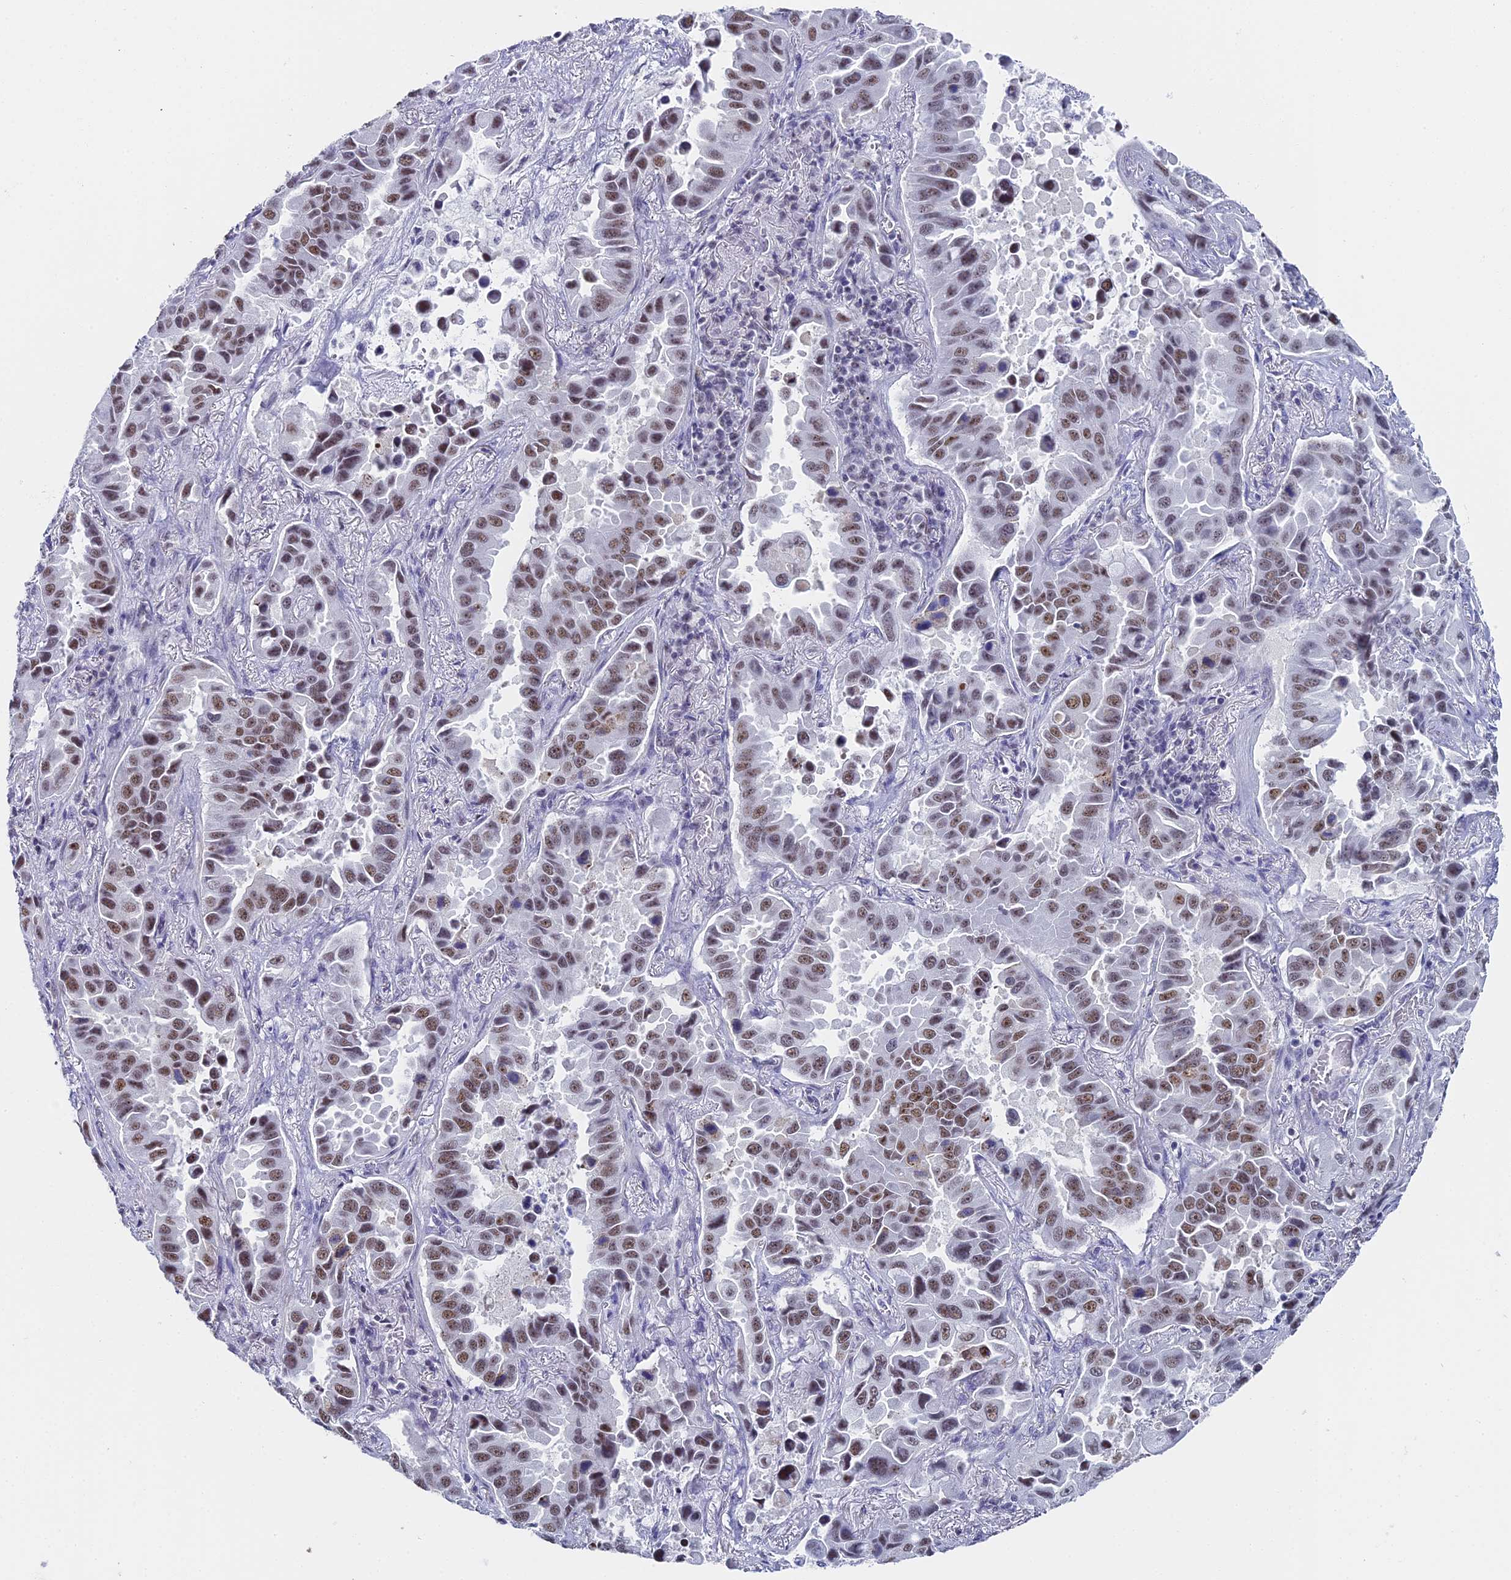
{"staining": {"intensity": "moderate", "quantity": "25%-75%", "location": "nuclear"}, "tissue": "lung cancer", "cell_type": "Tumor cells", "image_type": "cancer", "snomed": [{"axis": "morphology", "description": "Adenocarcinoma, NOS"}, {"axis": "topography", "description": "Lung"}], "caption": "Adenocarcinoma (lung) stained with DAB IHC shows medium levels of moderate nuclear staining in approximately 25%-75% of tumor cells.", "gene": "CD2BP2", "patient": {"sex": "male", "age": 64}}